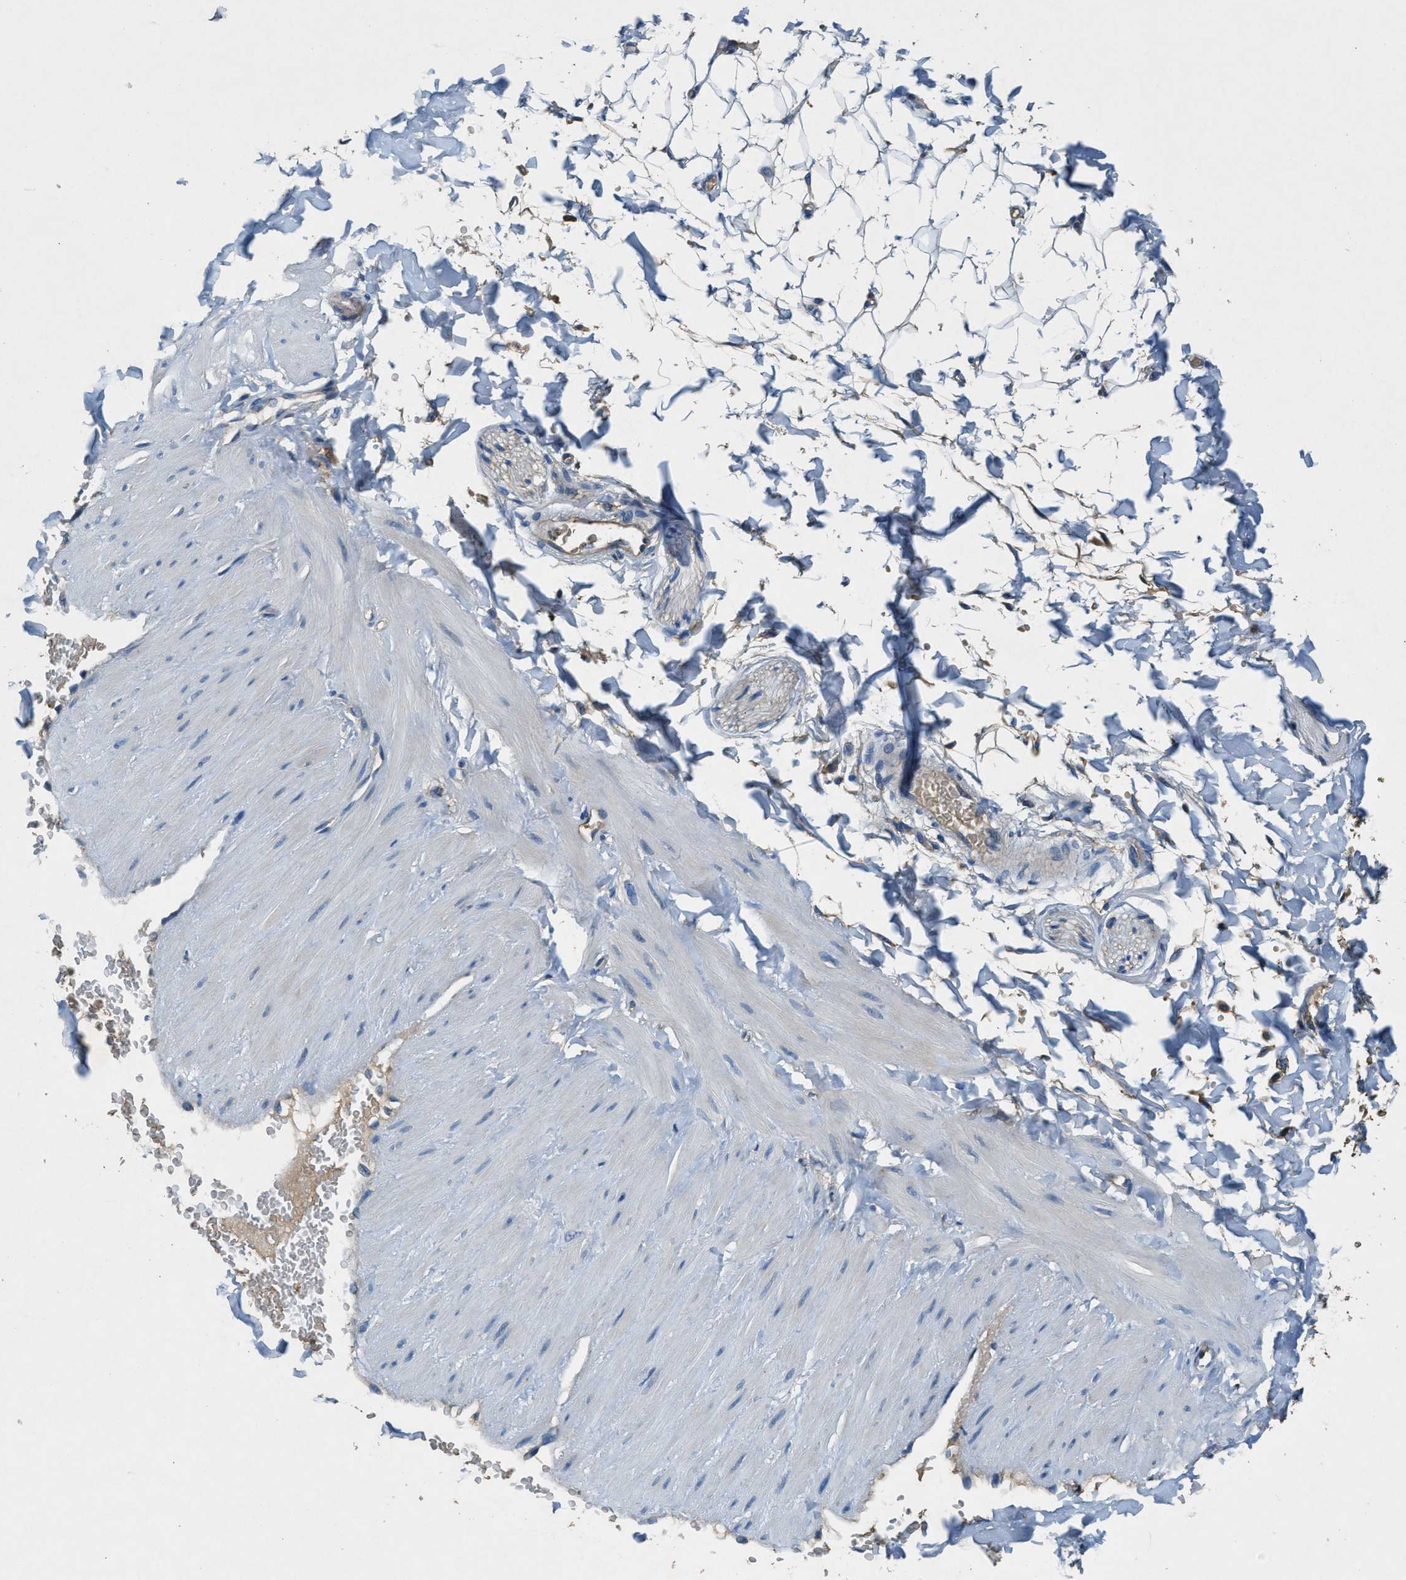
{"staining": {"intensity": "moderate", "quantity": "<25%", "location": "cytoplasmic/membranous"}, "tissue": "adipose tissue", "cell_type": "Adipocytes", "image_type": "normal", "snomed": [{"axis": "morphology", "description": "Normal tissue, NOS"}, {"axis": "topography", "description": "Adipose tissue"}, {"axis": "topography", "description": "Vascular tissue"}, {"axis": "topography", "description": "Peripheral nerve tissue"}], "caption": "Adipose tissue was stained to show a protein in brown. There is low levels of moderate cytoplasmic/membranous positivity in approximately <25% of adipocytes. (brown staining indicates protein expression, while blue staining denotes nuclei).", "gene": "BLOC1S1", "patient": {"sex": "male", "age": 25}}